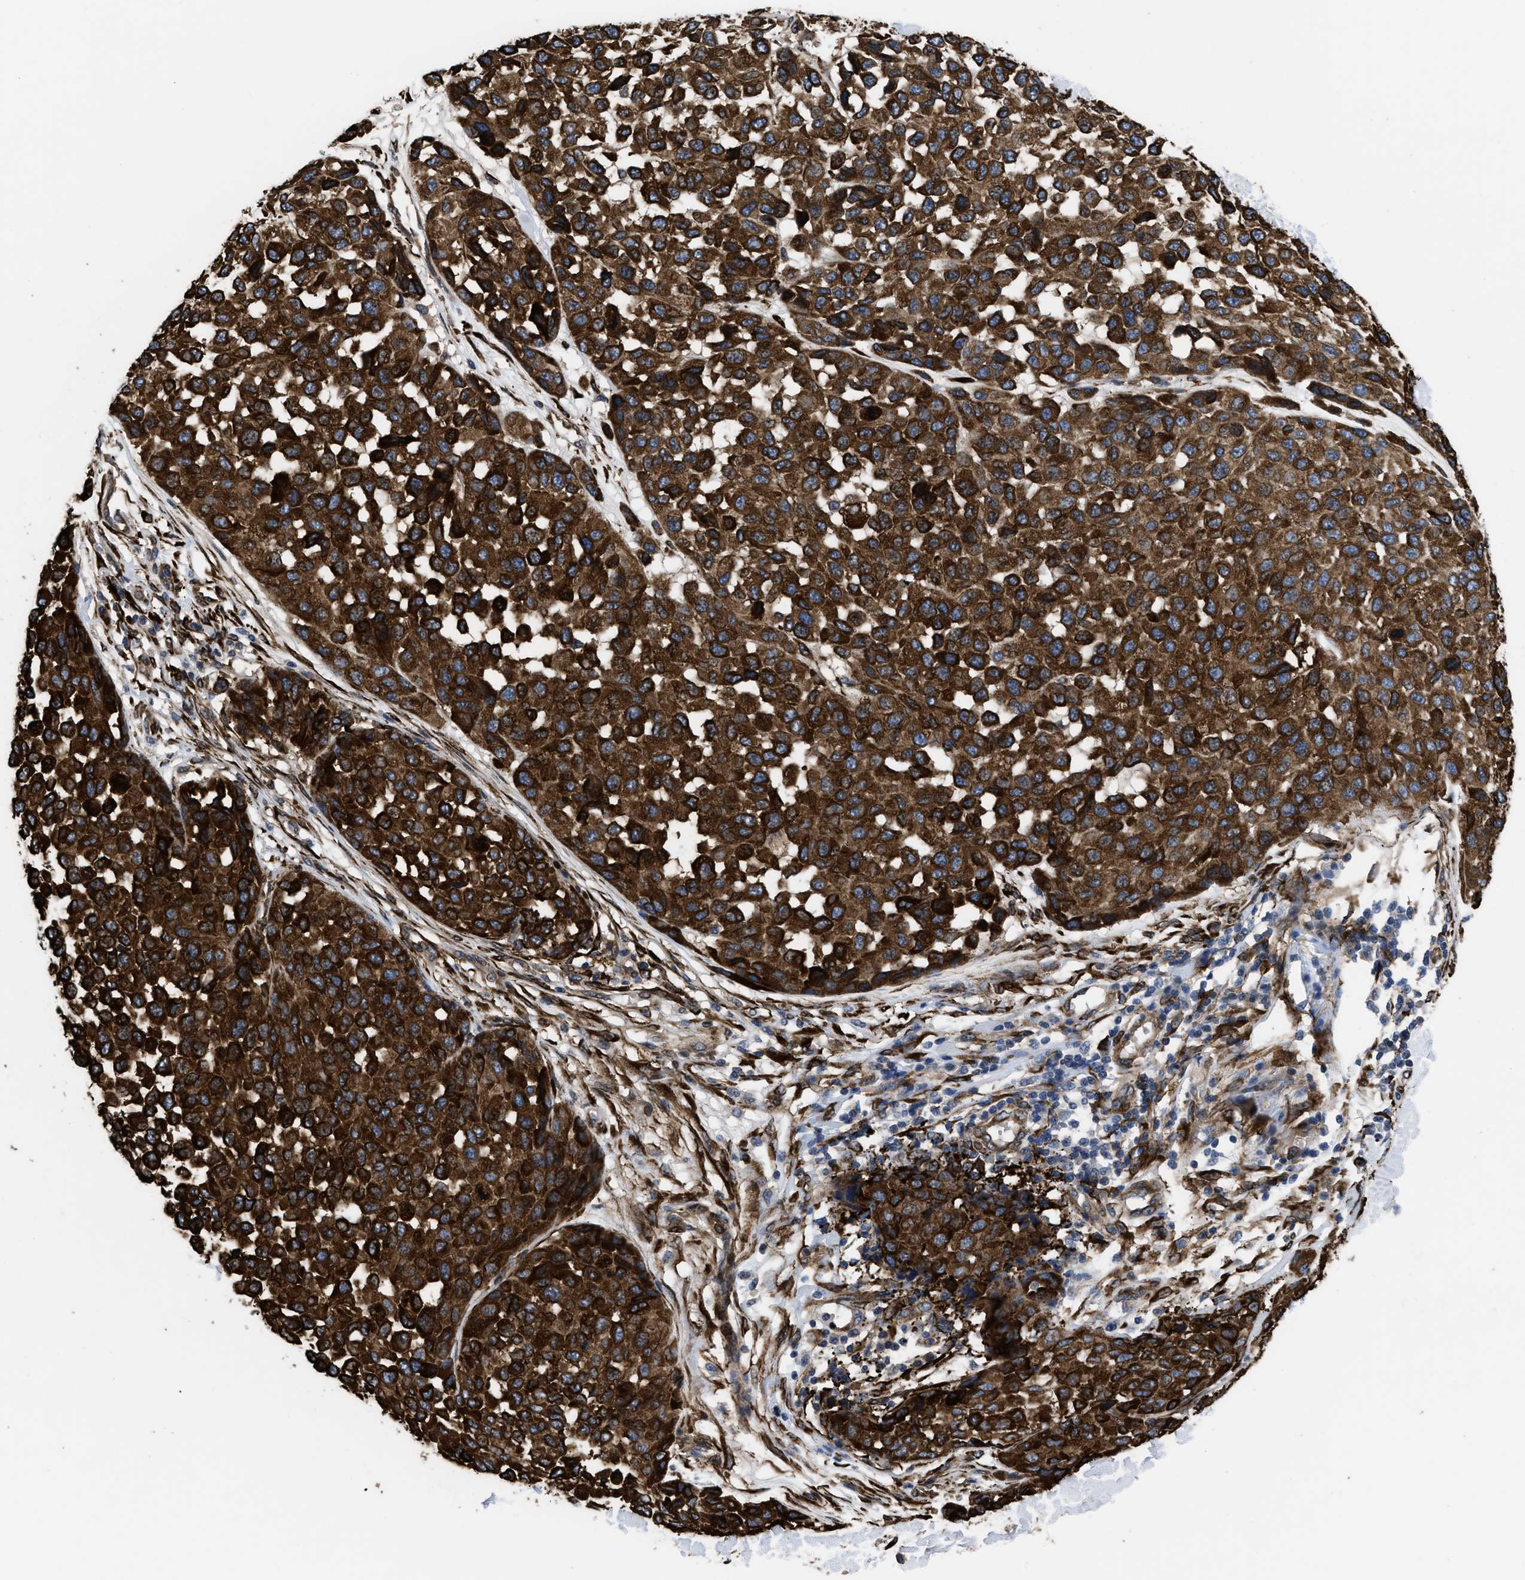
{"staining": {"intensity": "strong", "quantity": ">75%", "location": "cytoplasmic/membranous"}, "tissue": "melanoma", "cell_type": "Tumor cells", "image_type": "cancer", "snomed": [{"axis": "morphology", "description": "Normal tissue, NOS"}, {"axis": "morphology", "description": "Malignant melanoma, NOS"}, {"axis": "topography", "description": "Skin"}], "caption": "Tumor cells reveal strong cytoplasmic/membranous staining in approximately >75% of cells in melanoma. Immunohistochemistry stains the protein in brown and the nuclei are stained blue.", "gene": "SQLE", "patient": {"sex": "male", "age": 62}}